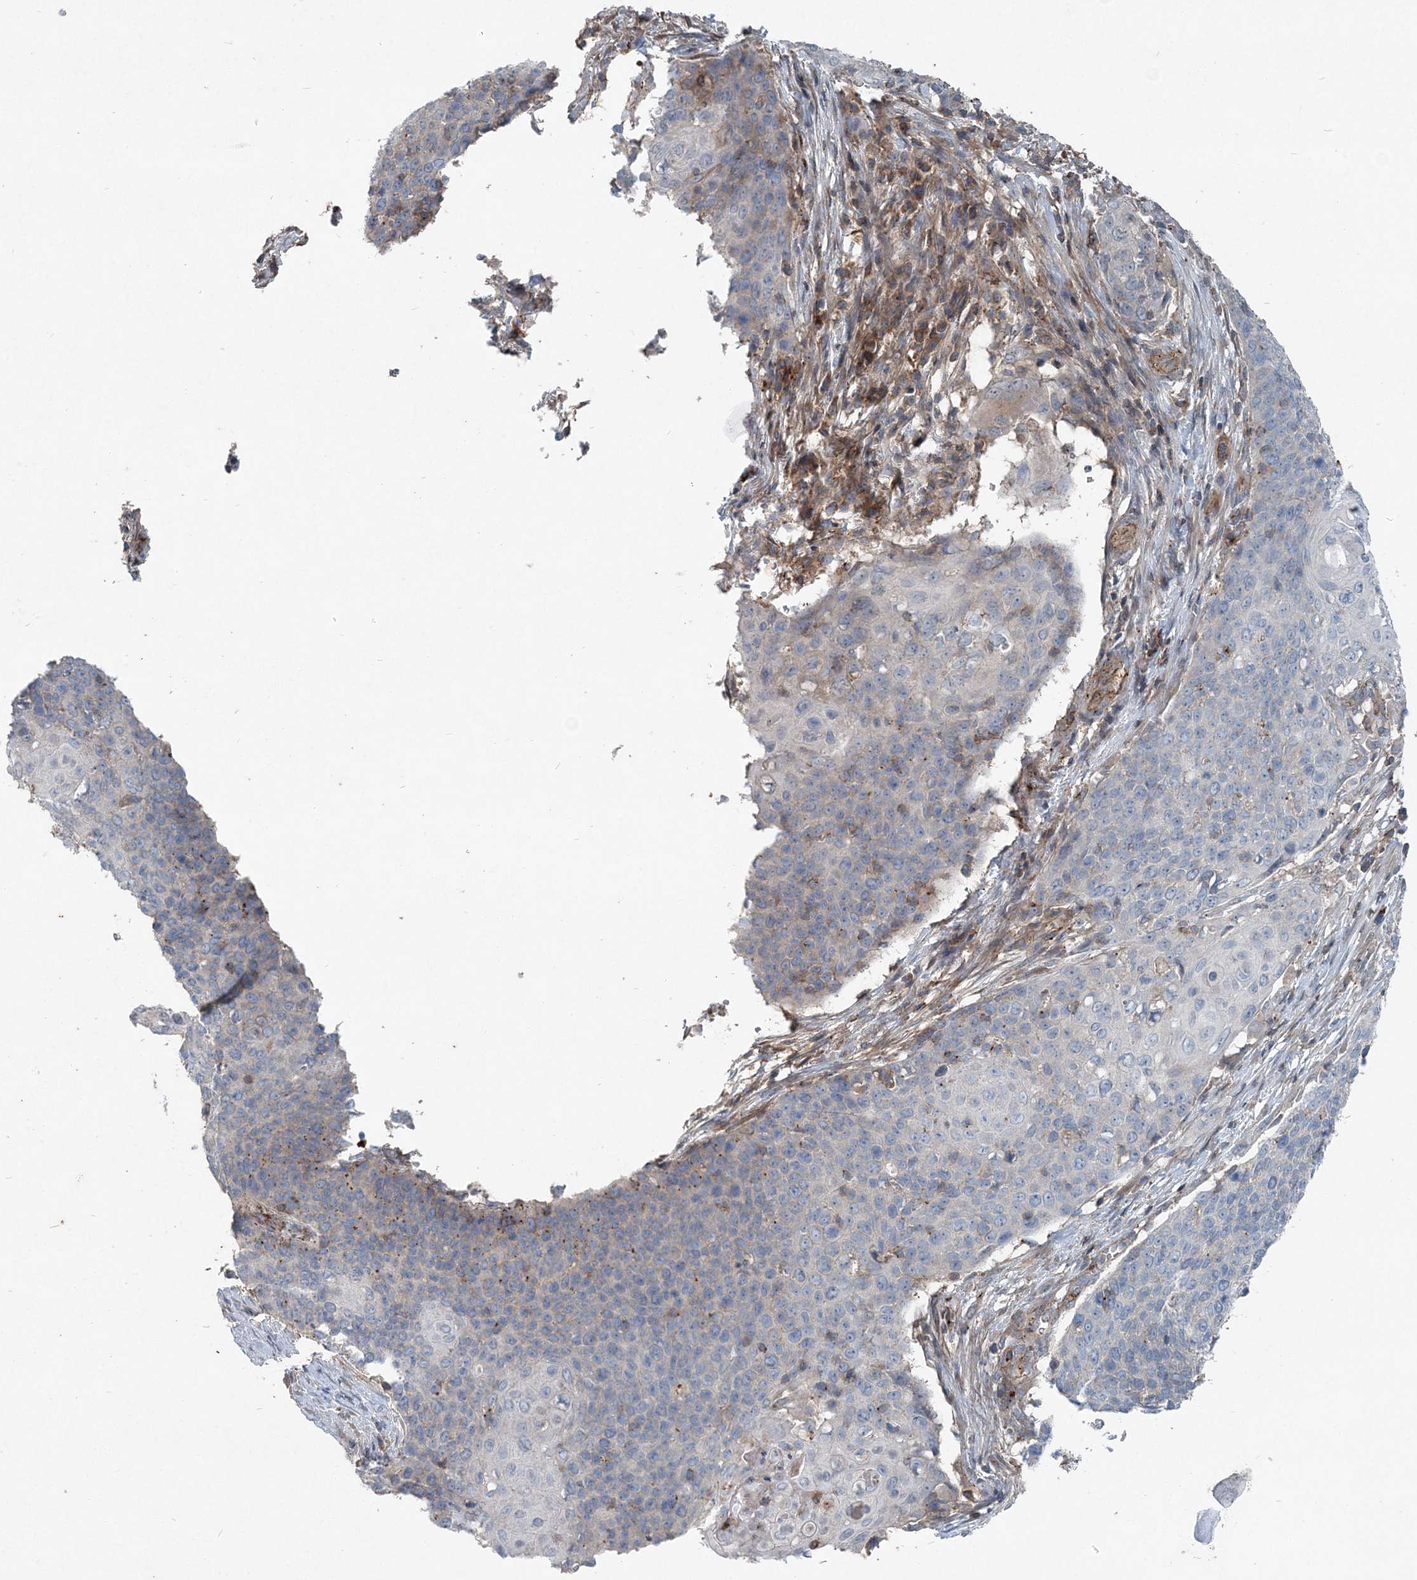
{"staining": {"intensity": "negative", "quantity": "none", "location": "none"}, "tissue": "cervical cancer", "cell_type": "Tumor cells", "image_type": "cancer", "snomed": [{"axis": "morphology", "description": "Squamous cell carcinoma, NOS"}, {"axis": "topography", "description": "Cervix"}], "caption": "Cervical cancer (squamous cell carcinoma) was stained to show a protein in brown. There is no significant positivity in tumor cells. (DAB (3,3'-diaminobenzidine) IHC, high magnification).", "gene": "ABHD14B", "patient": {"sex": "female", "age": 39}}